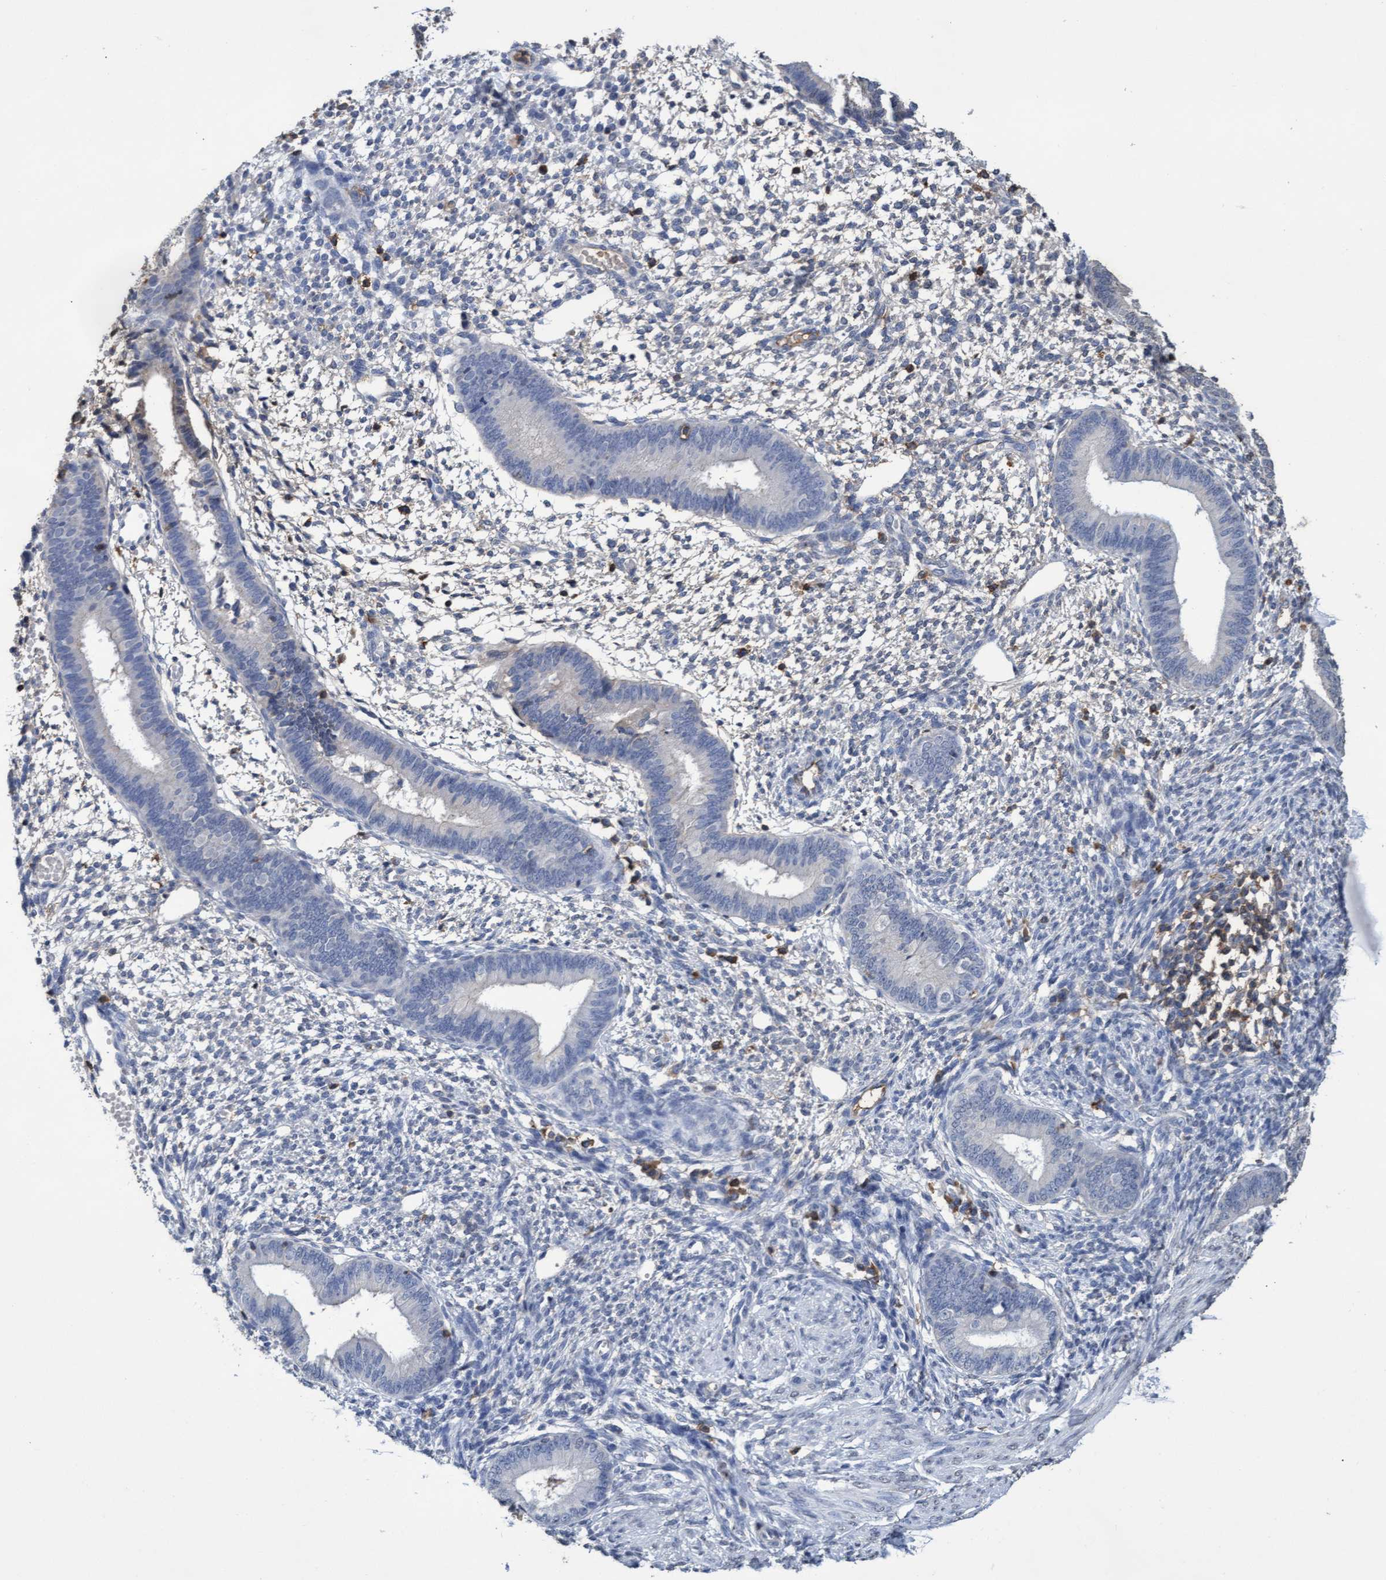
{"staining": {"intensity": "moderate", "quantity": "<25%", "location": "cytoplasmic/membranous"}, "tissue": "endometrium", "cell_type": "Cells in endometrial stroma", "image_type": "normal", "snomed": [{"axis": "morphology", "description": "Normal tissue, NOS"}, {"axis": "topography", "description": "Endometrium"}], "caption": "A brown stain highlights moderate cytoplasmic/membranous expression of a protein in cells in endometrial stroma of benign endometrium. (Stains: DAB (3,3'-diaminobenzidine) in brown, nuclei in blue, Microscopy: brightfield microscopy at high magnification).", "gene": "GPR39", "patient": {"sex": "female", "age": 46}}